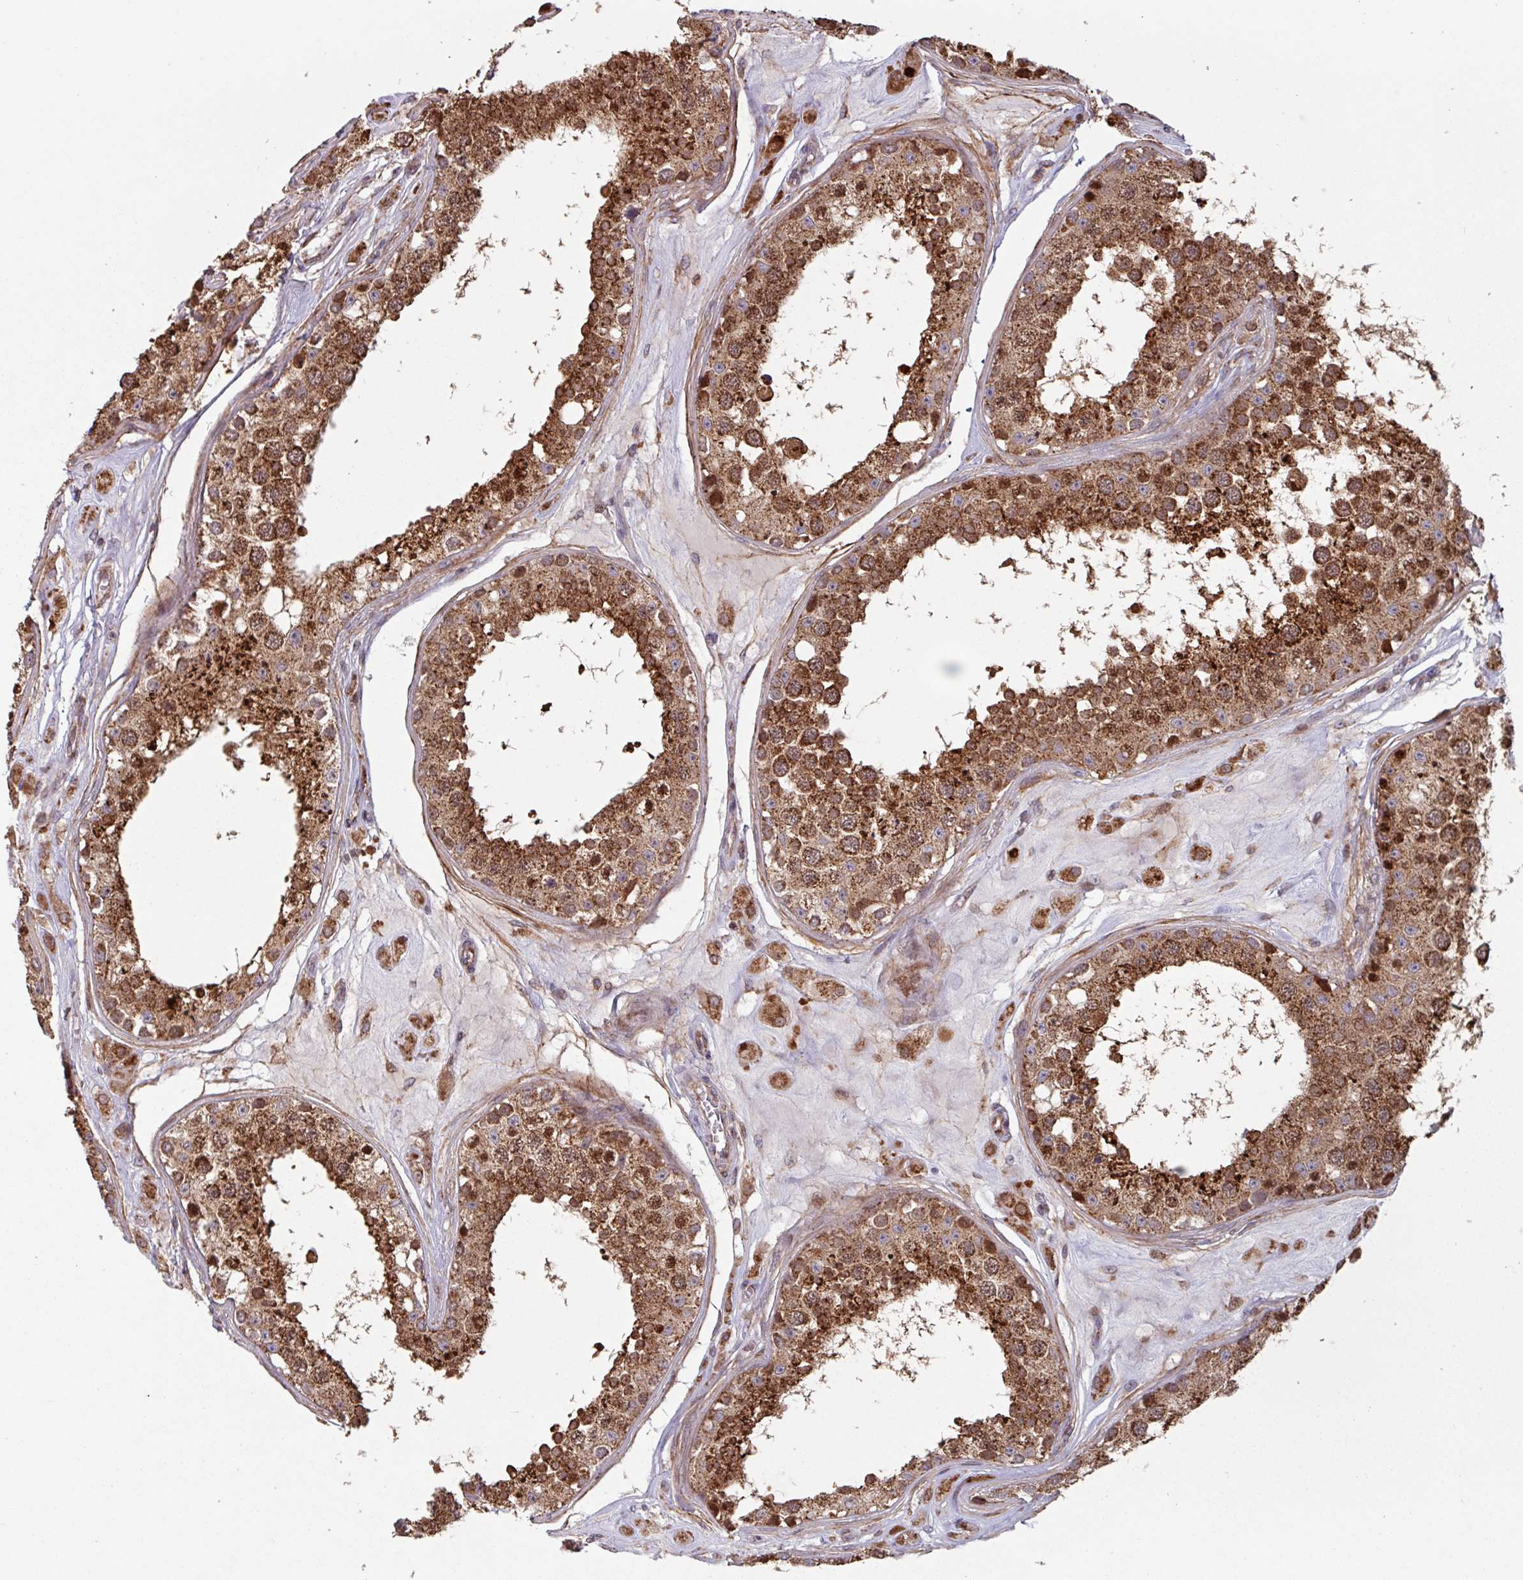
{"staining": {"intensity": "strong", "quantity": ">75%", "location": "cytoplasmic/membranous,nuclear"}, "tissue": "testis", "cell_type": "Cells in seminiferous ducts", "image_type": "normal", "snomed": [{"axis": "morphology", "description": "Normal tissue, NOS"}, {"axis": "topography", "description": "Testis"}], "caption": "Testis stained with IHC exhibits strong cytoplasmic/membranous,nuclear positivity in about >75% of cells in seminiferous ducts.", "gene": "COX7C", "patient": {"sex": "male", "age": 25}}